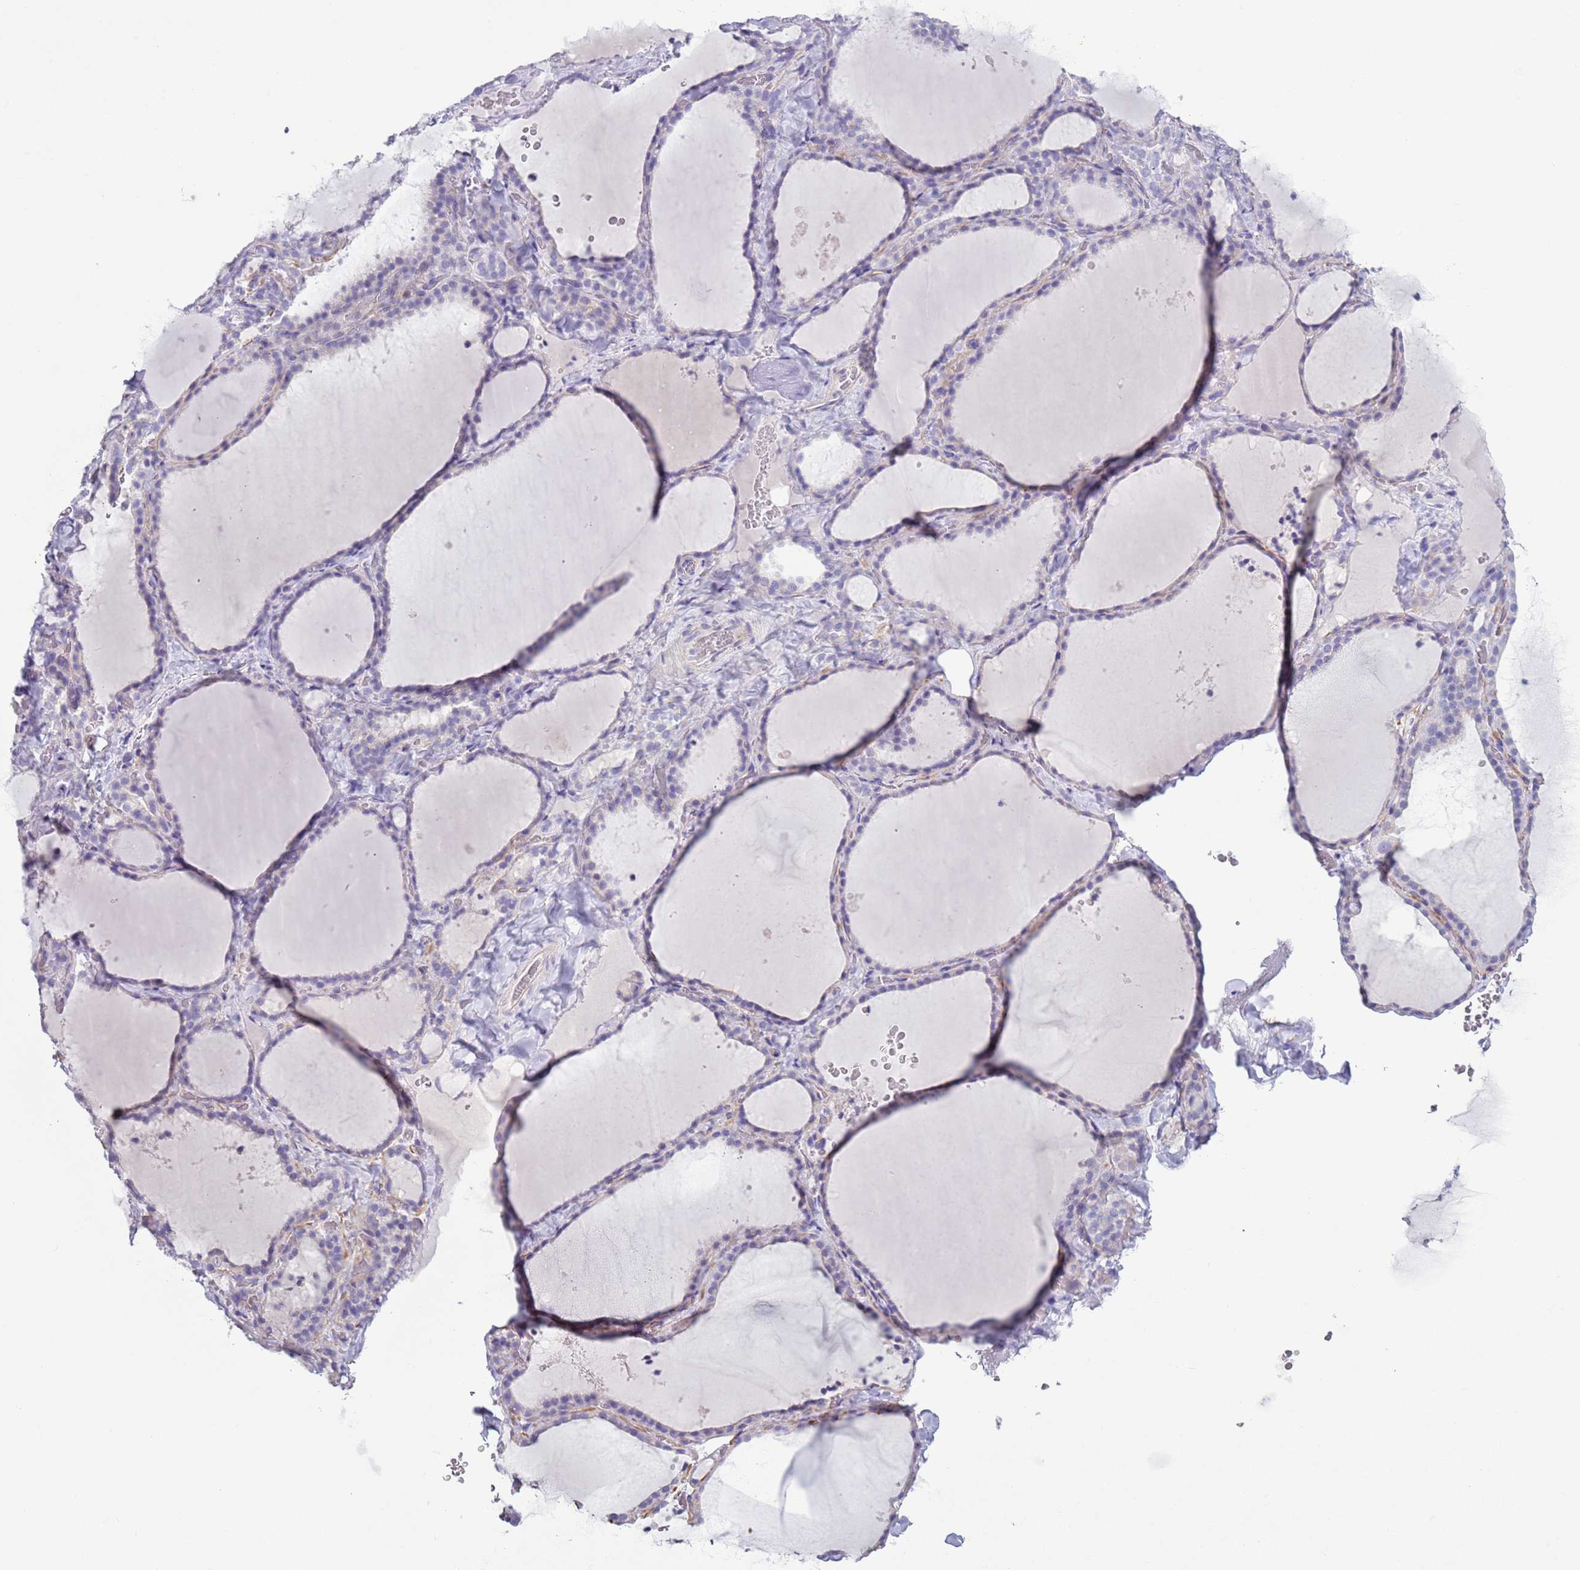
{"staining": {"intensity": "negative", "quantity": "none", "location": "none"}, "tissue": "thyroid gland", "cell_type": "Glandular cells", "image_type": "normal", "snomed": [{"axis": "morphology", "description": "Normal tissue, NOS"}, {"axis": "topography", "description": "Thyroid gland"}], "caption": "The image shows no significant staining in glandular cells of thyroid gland. Brightfield microscopy of IHC stained with DAB (brown) and hematoxylin (blue), captured at high magnification.", "gene": "NPAP1", "patient": {"sex": "female", "age": 22}}